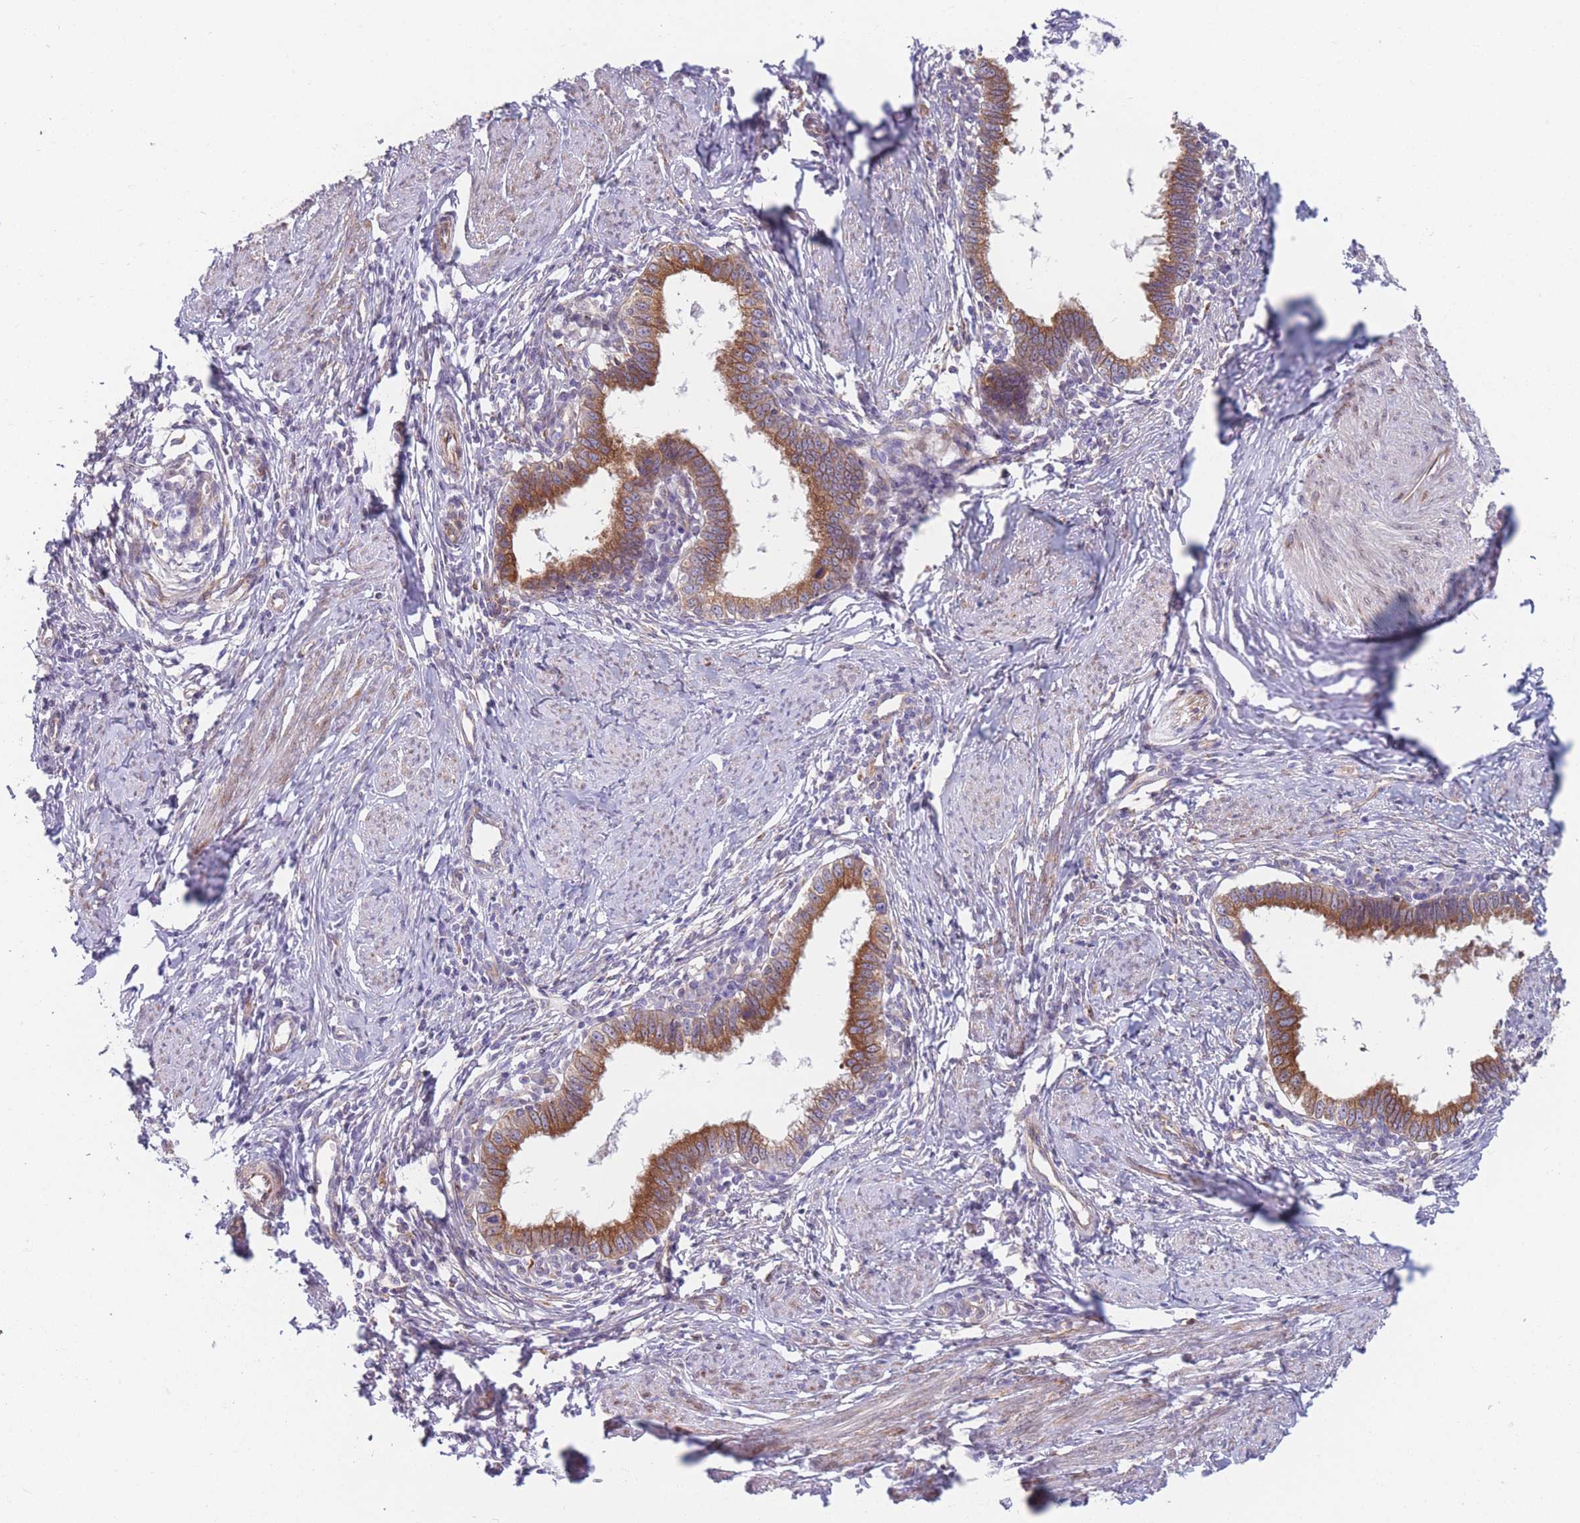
{"staining": {"intensity": "moderate", "quantity": ">75%", "location": "cytoplasmic/membranous"}, "tissue": "cervical cancer", "cell_type": "Tumor cells", "image_type": "cancer", "snomed": [{"axis": "morphology", "description": "Adenocarcinoma, NOS"}, {"axis": "topography", "description": "Cervix"}], "caption": "Approximately >75% of tumor cells in cervical cancer show moderate cytoplasmic/membranous protein expression as visualized by brown immunohistochemical staining.", "gene": "AK9", "patient": {"sex": "female", "age": 36}}